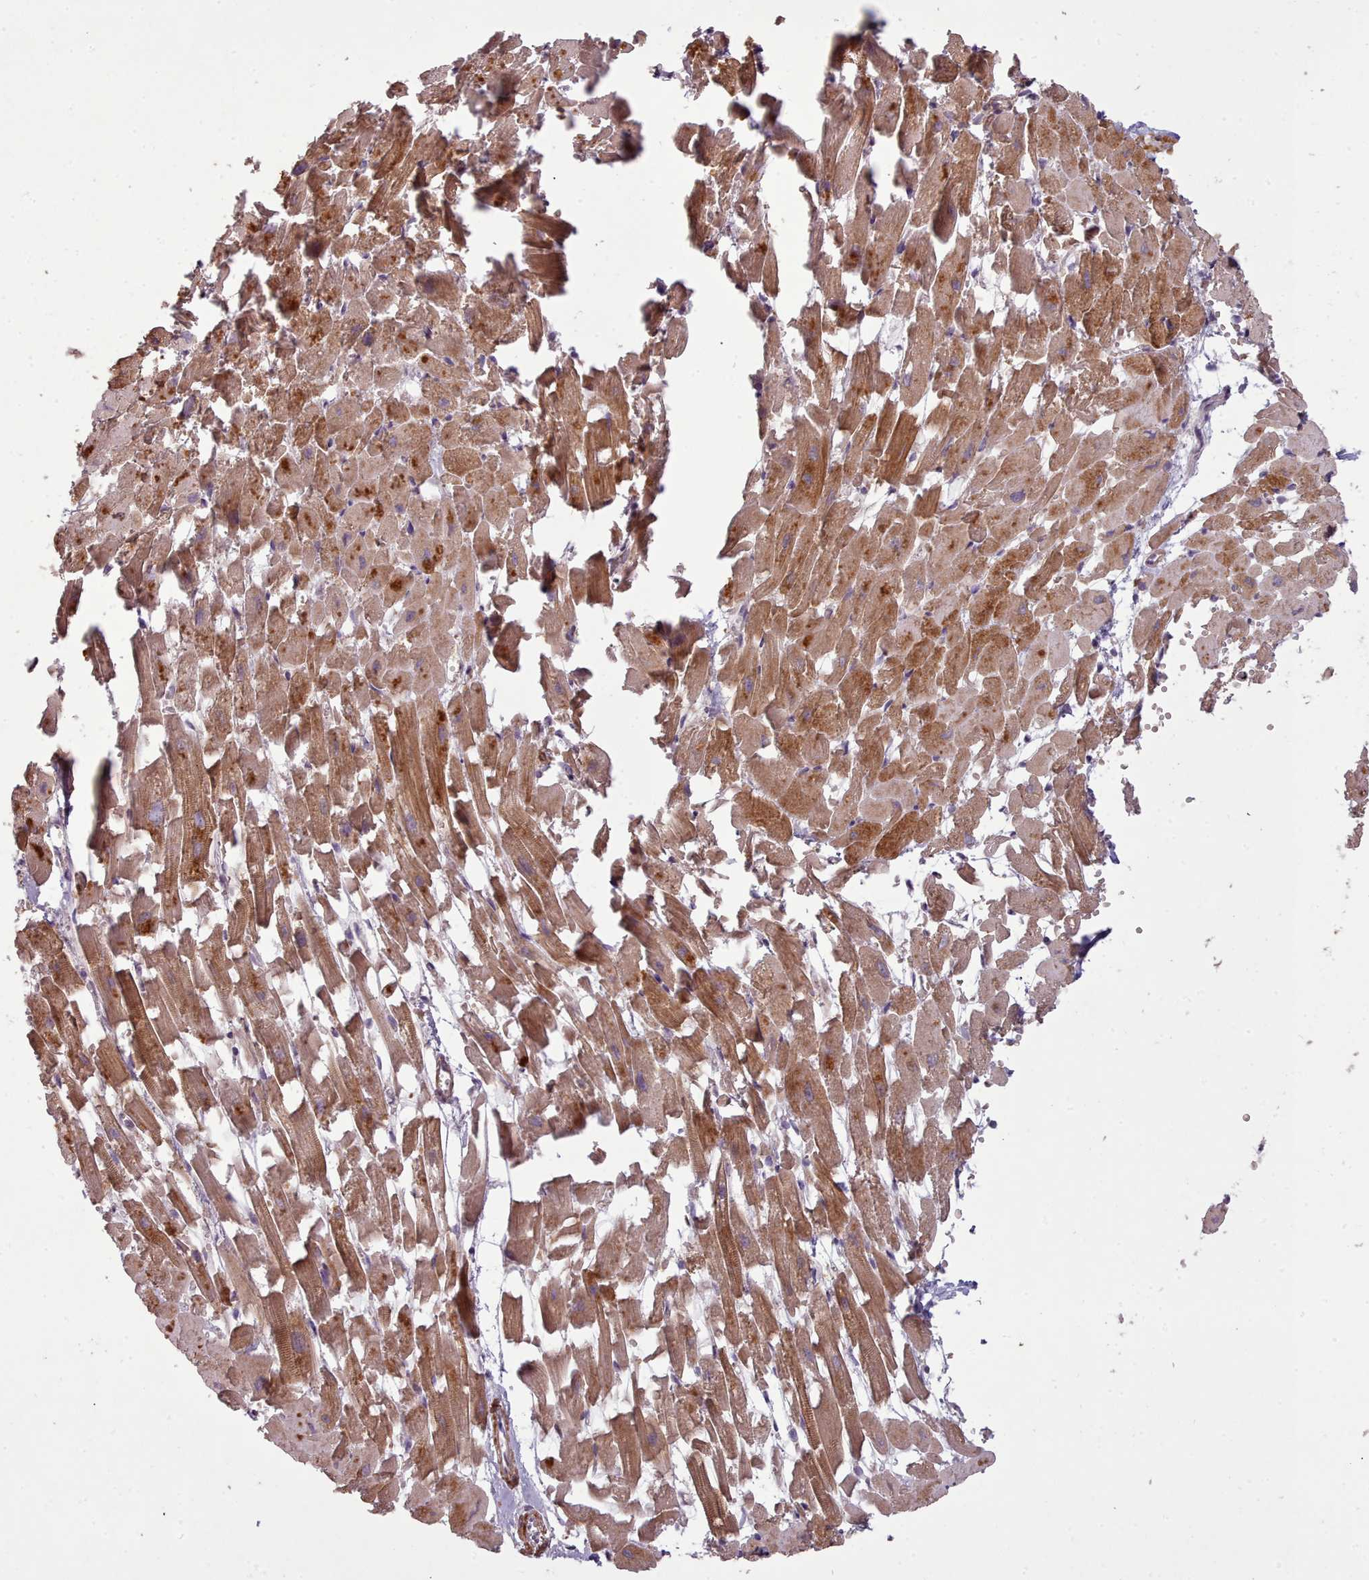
{"staining": {"intensity": "moderate", "quantity": ">75%", "location": "cytoplasmic/membranous"}, "tissue": "heart muscle", "cell_type": "Cardiomyocytes", "image_type": "normal", "snomed": [{"axis": "morphology", "description": "Normal tissue, NOS"}, {"axis": "topography", "description": "Heart"}], "caption": "This is a photomicrograph of IHC staining of normal heart muscle, which shows moderate staining in the cytoplasmic/membranous of cardiomyocytes.", "gene": "CDC6", "patient": {"sex": "female", "age": 64}}